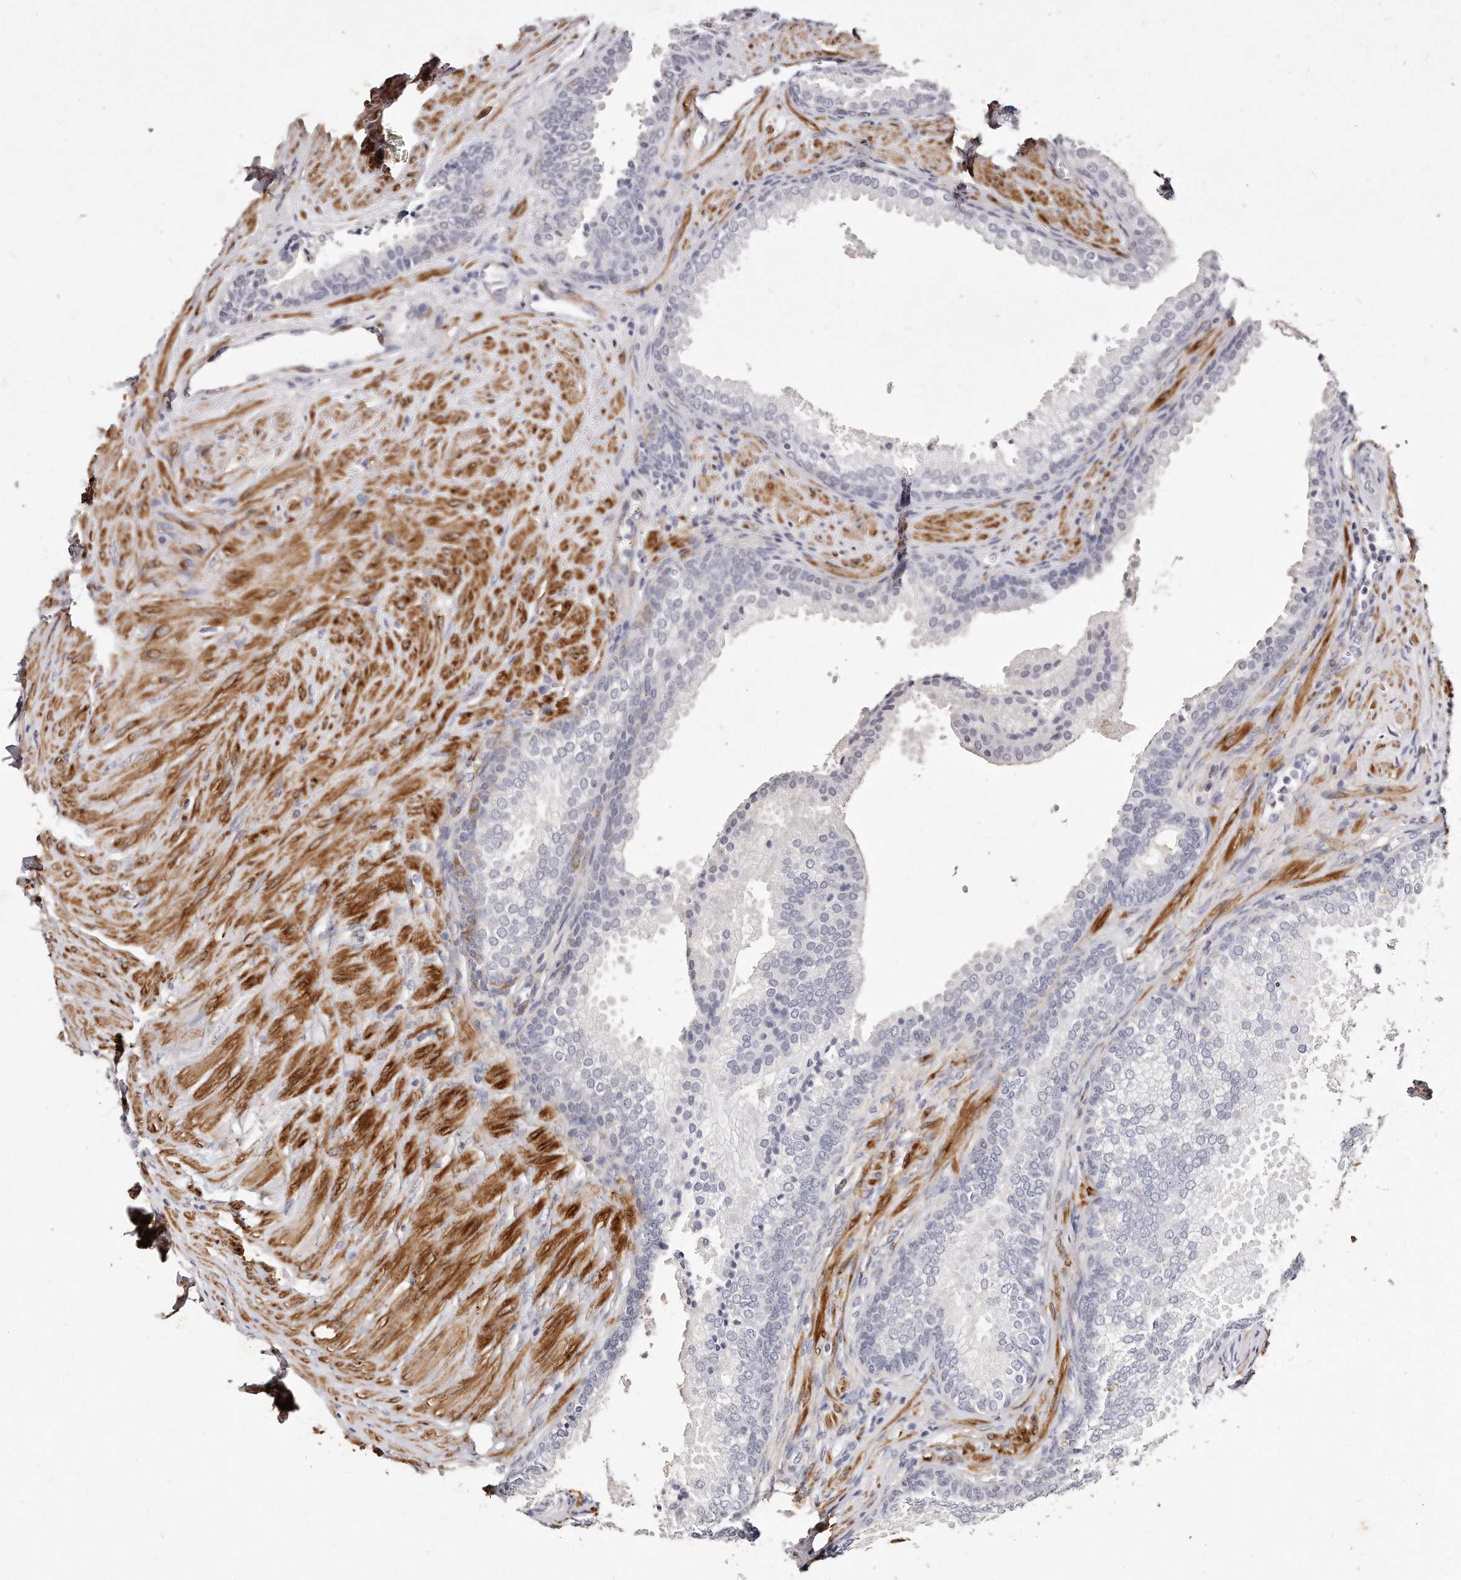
{"staining": {"intensity": "negative", "quantity": "none", "location": "none"}, "tissue": "prostate", "cell_type": "Glandular cells", "image_type": "normal", "snomed": [{"axis": "morphology", "description": "Normal tissue, NOS"}, {"axis": "topography", "description": "Prostate"}], "caption": "A micrograph of prostate stained for a protein demonstrates no brown staining in glandular cells. (DAB immunohistochemistry visualized using brightfield microscopy, high magnification).", "gene": "LMOD1", "patient": {"sex": "male", "age": 76}}